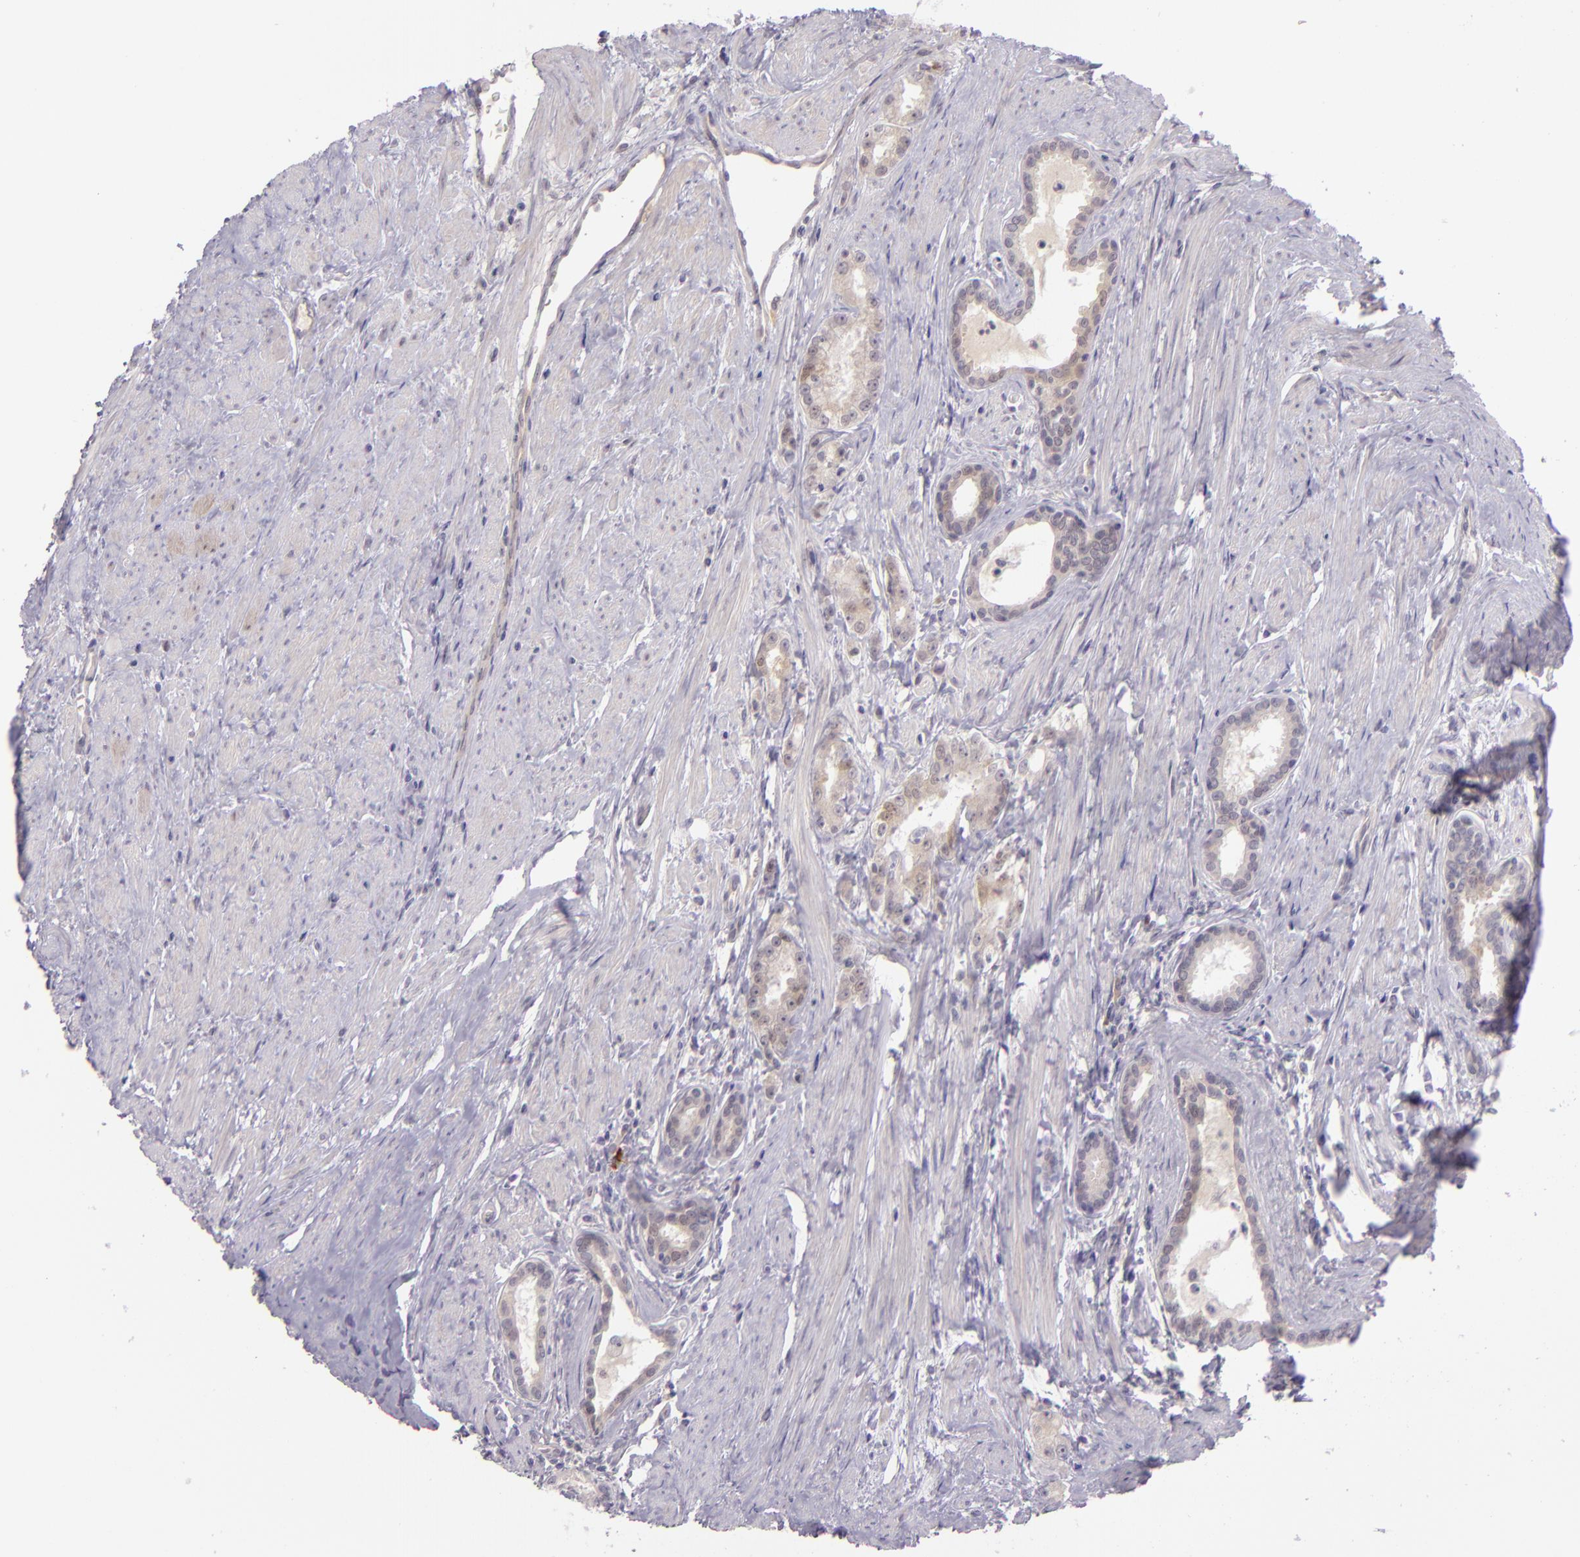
{"staining": {"intensity": "negative", "quantity": "none", "location": "none"}, "tissue": "prostate cancer", "cell_type": "Tumor cells", "image_type": "cancer", "snomed": [{"axis": "morphology", "description": "Adenocarcinoma, Medium grade"}, {"axis": "topography", "description": "Prostate"}], "caption": "Immunohistochemical staining of prostate cancer (adenocarcinoma (medium-grade)) shows no significant expression in tumor cells.", "gene": "CSE1L", "patient": {"sex": "male", "age": 72}}